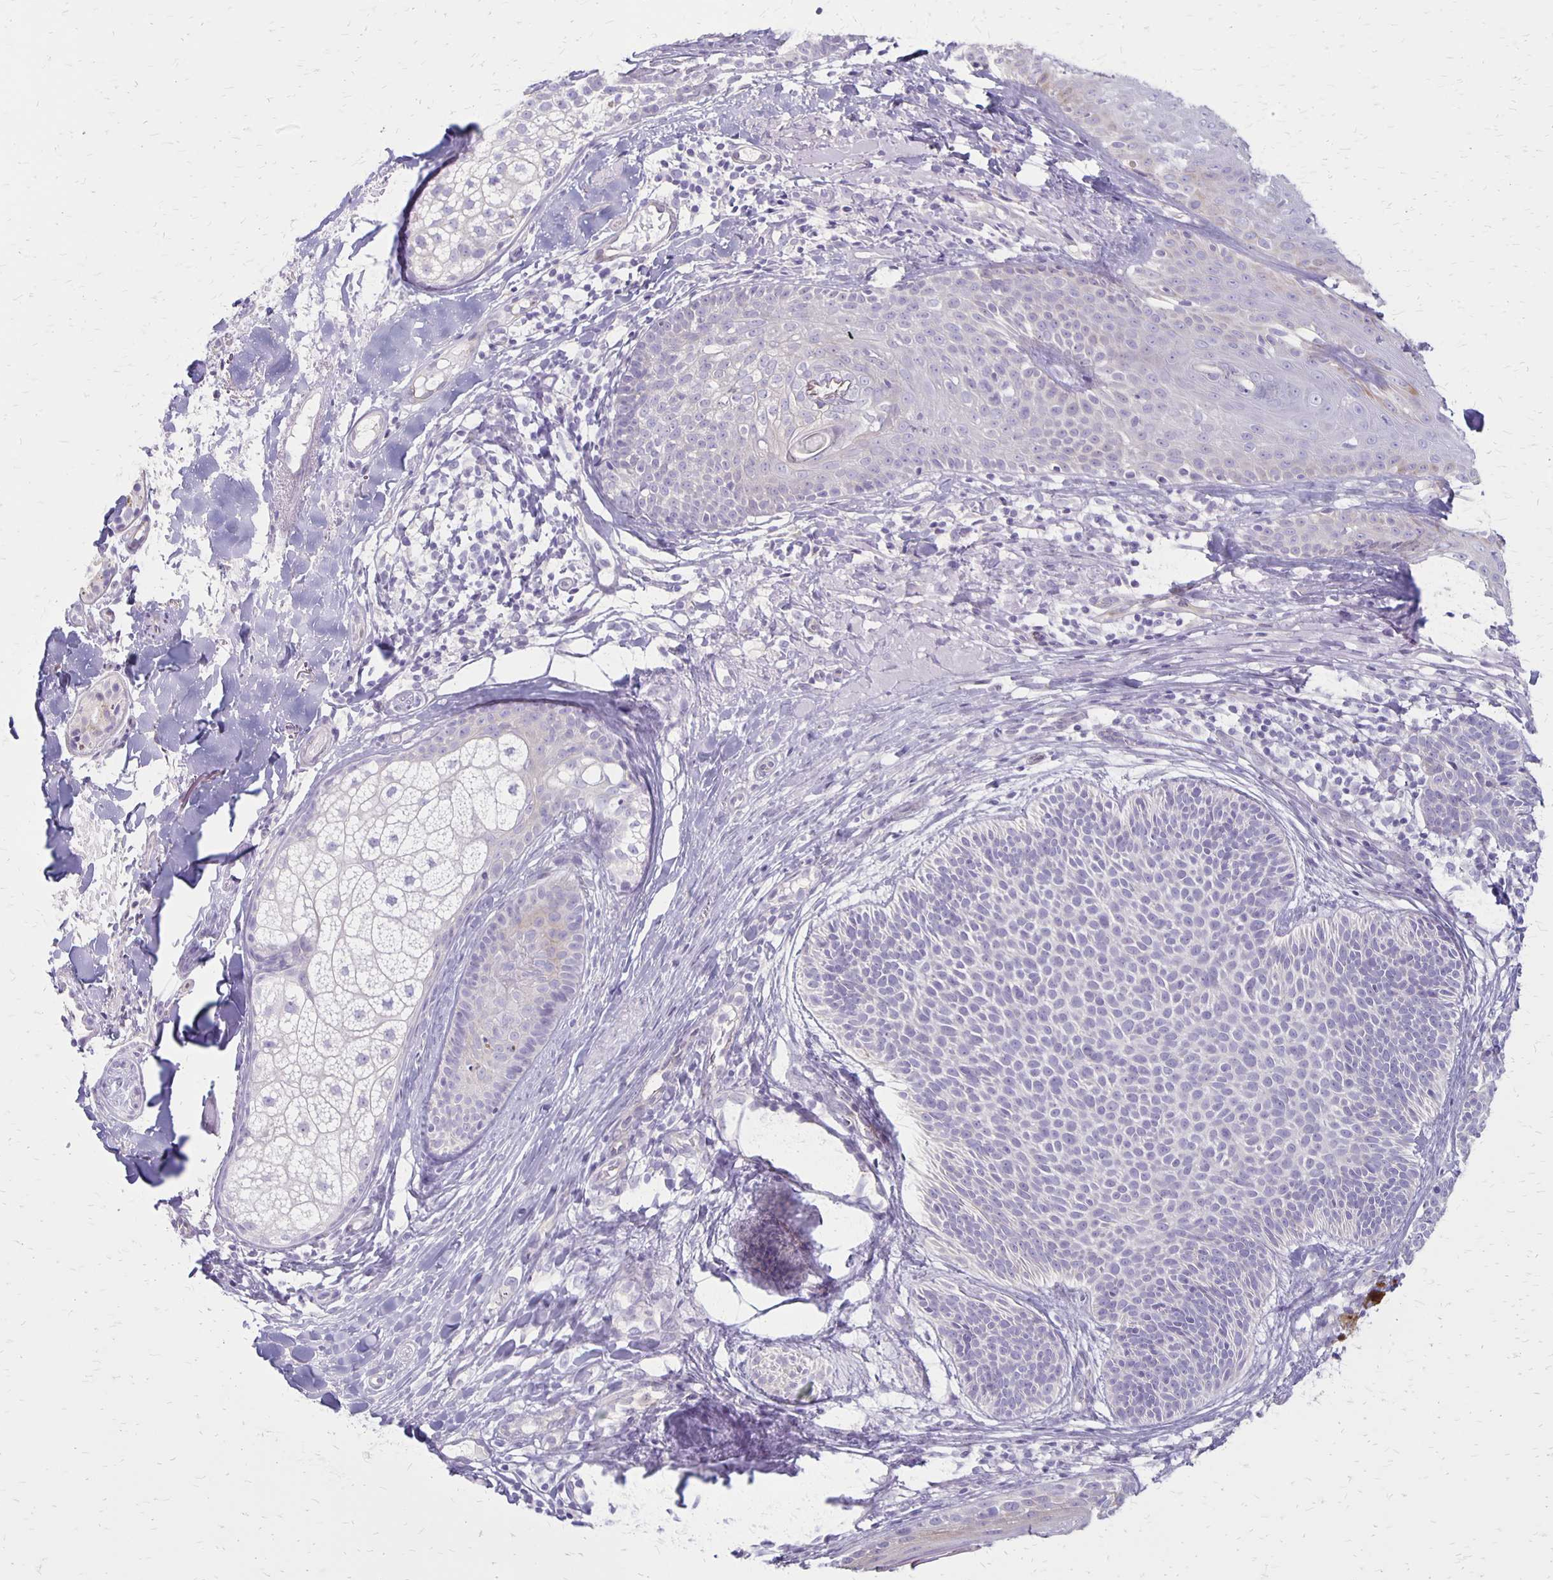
{"staining": {"intensity": "negative", "quantity": "none", "location": "none"}, "tissue": "skin cancer", "cell_type": "Tumor cells", "image_type": "cancer", "snomed": [{"axis": "morphology", "description": "Basal cell carcinoma"}, {"axis": "topography", "description": "Skin"}], "caption": "The photomicrograph reveals no significant staining in tumor cells of skin cancer (basal cell carcinoma).", "gene": "HOMER1", "patient": {"sex": "male", "age": 82}}